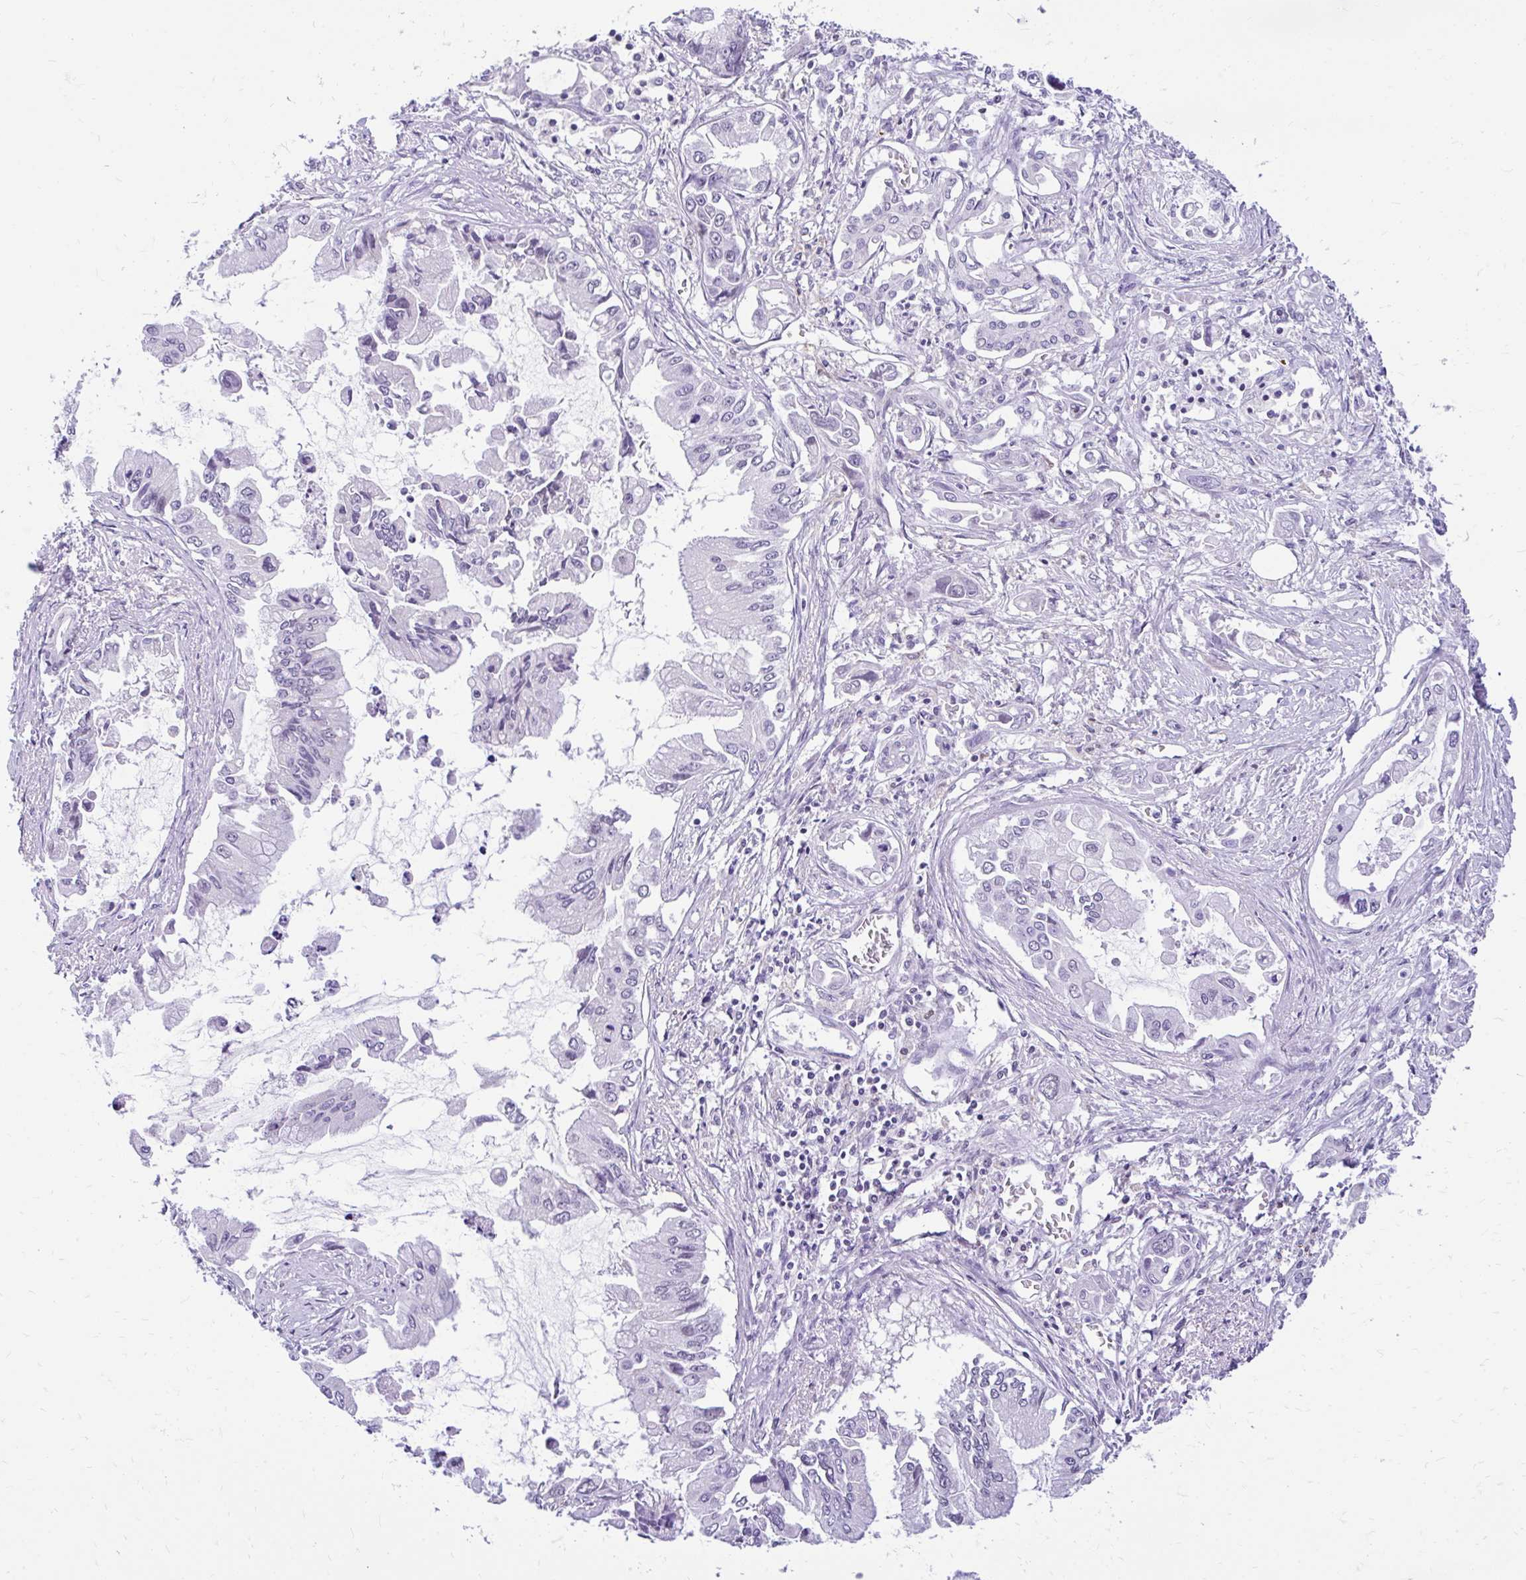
{"staining": {"intensity": "negative", "quantity": "none", "location": "none"}, "tissue": "pancreatic cancer", "cell_type": "Tumor cells", "image_type": "cancer", "snomed": [{"axis": "morphology", "description": "Adenocarcinoma, NOS"}, {"axis": "topography", "description": "Pancreas"}], "caption": "This is an immunohistochemistry (IHC) image of human pancreatic adenocarcinoma. There is no staining in tumor cells.", "gene": "GLB1L2", "patient": {"sex": "male", "age": 84}}